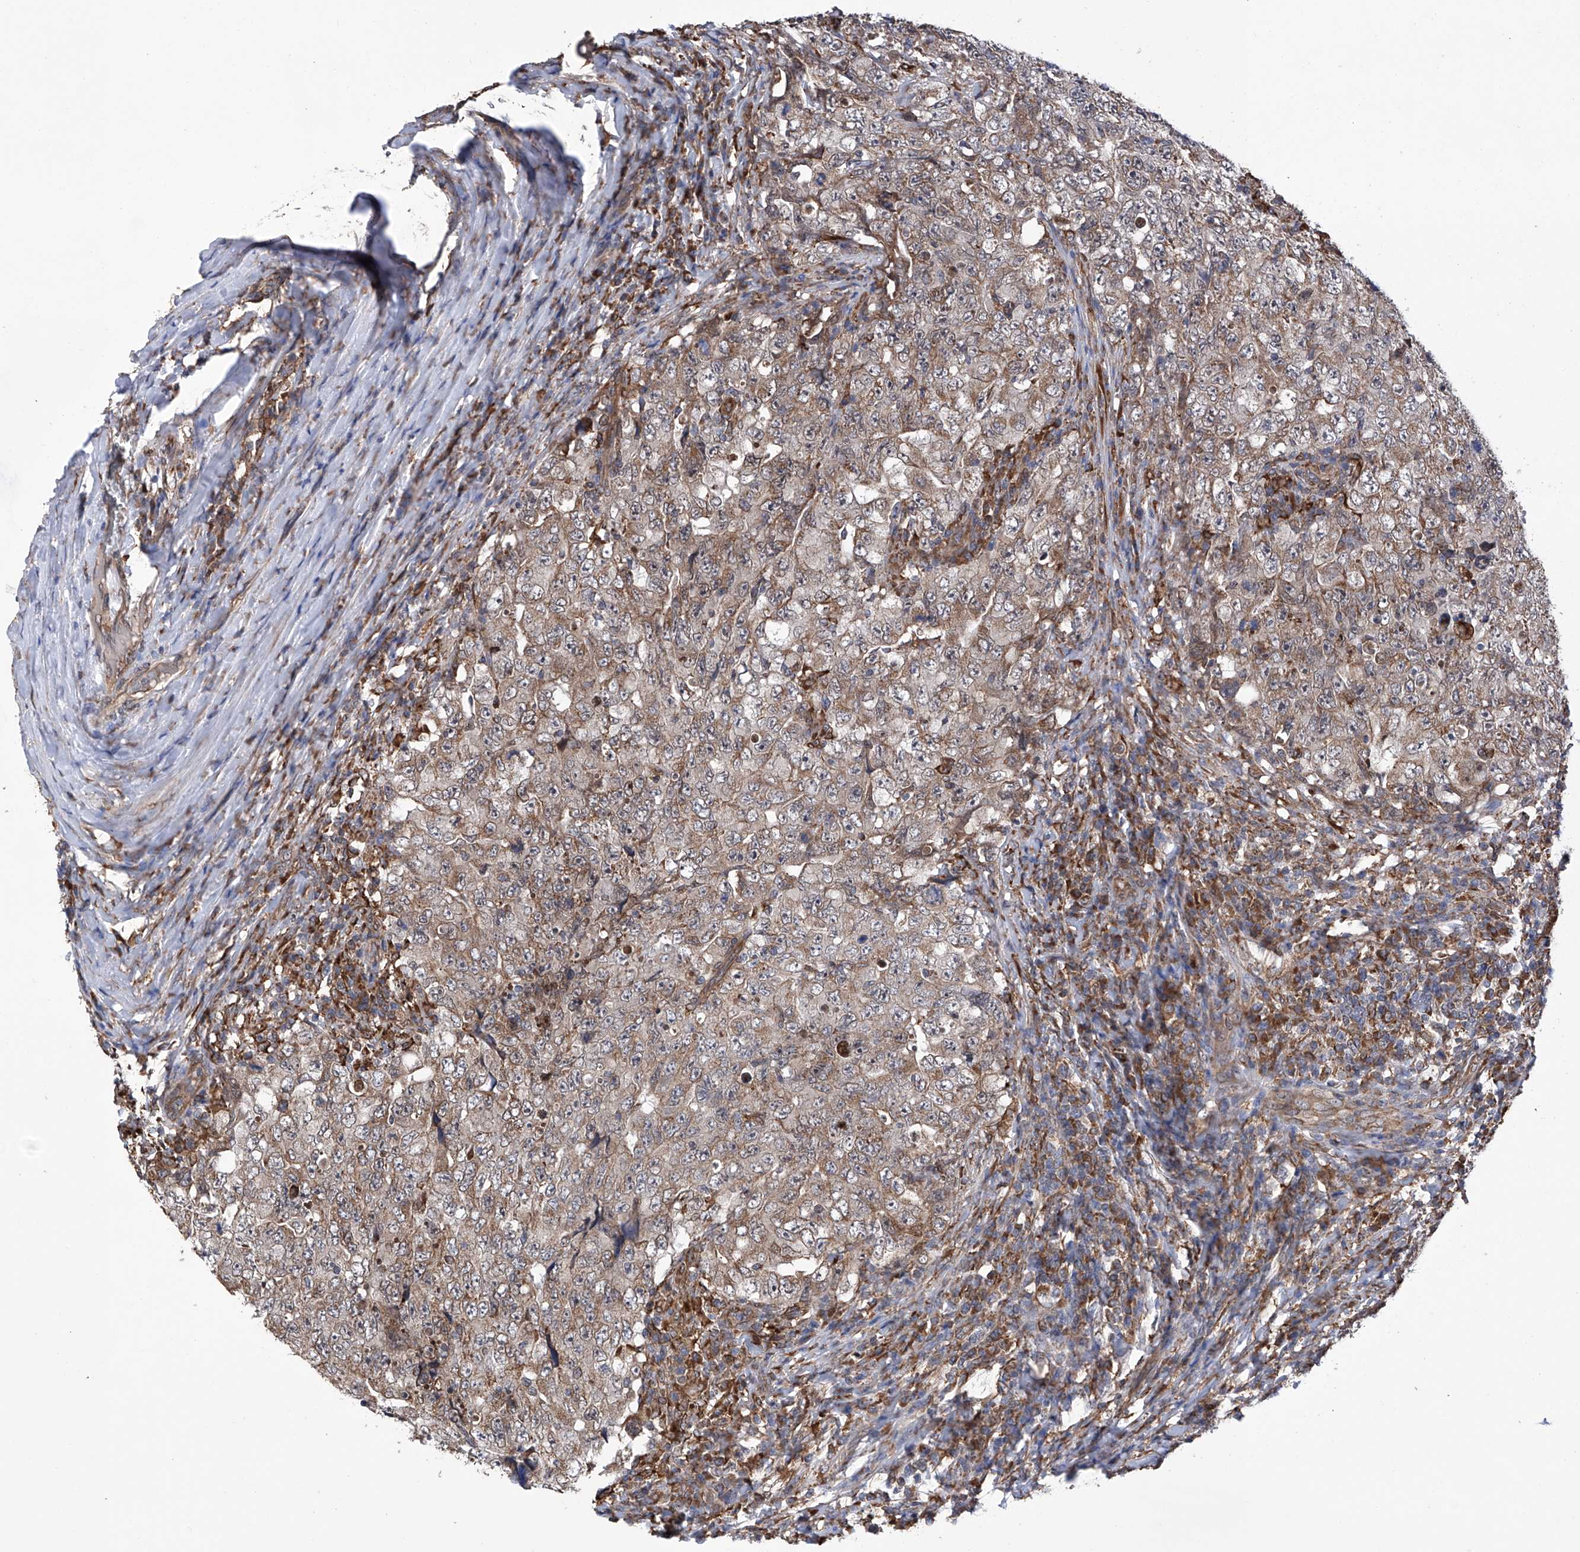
{"staining": {"intensity": "weak", "quantity": ">75%", "location": "cytoplasmic/membranous"}, "tissue": "testis cancer", "cell_type": "Tumor cells", "image_type": "cancer", "snomed": [{"axis": "morphology", "description": "Carcinoma, Embryonal, NOS"}, {"axis": "topography", "description": "Testis"}], "caption": "Brown immunohistochemical staining in human testis cancer shows weak cytoplasmic/membranous expression in approximately >75% of tumor cells.", "gene": "DNAH8", "patient": {"sex": "male", "age": 26}}